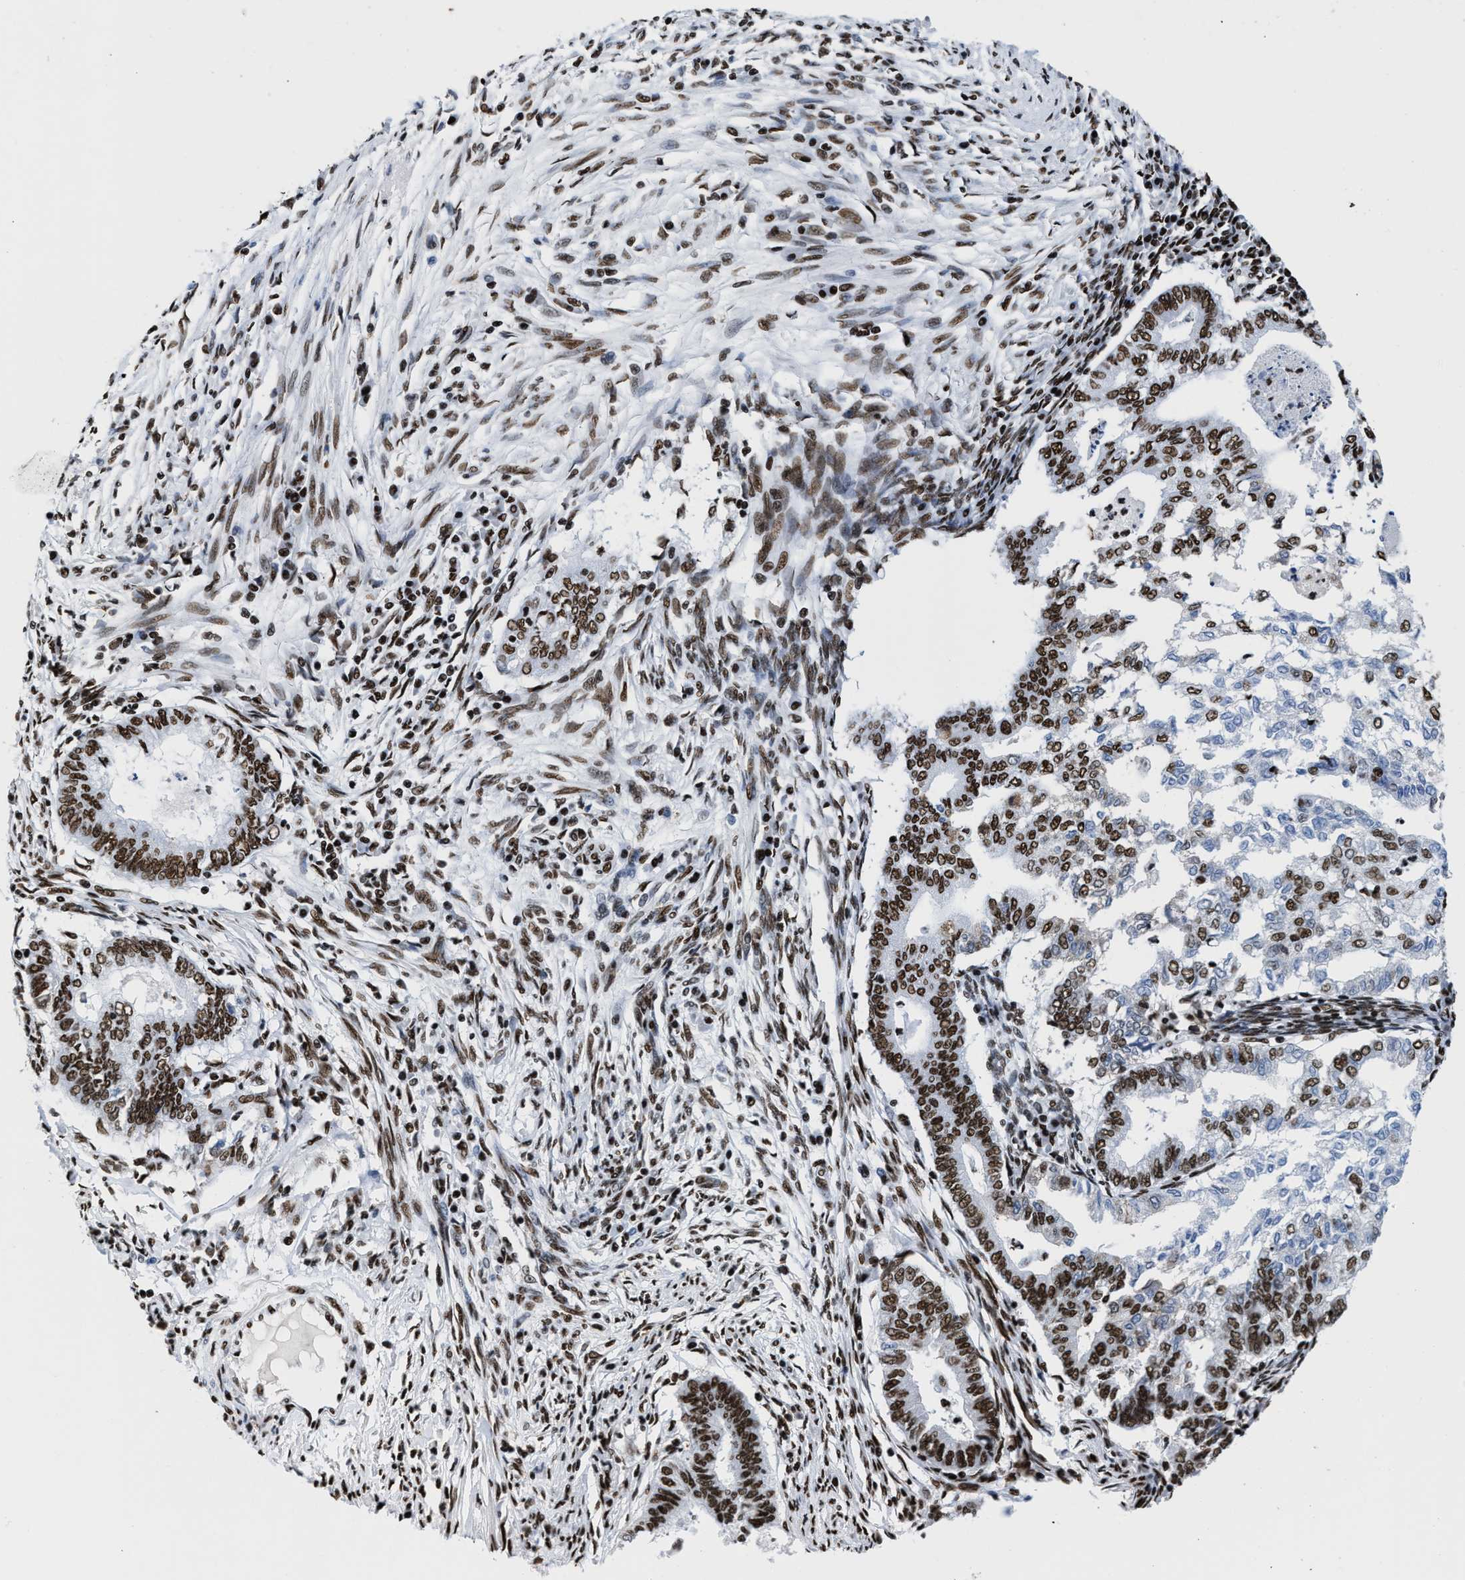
{"staining": {"intensity": "strong", "quantity": "25%-75%", "location": "nuclear"}, "tissue": "endometrial cancer", "cell_type": "Tumor cells", "image_type": "cancer", "snomed": [{"axis": "morphology", "description": "Polyp, NOS"}, {"axis": "morphology", "description": "Adenocarcinoma, NOS"}, {"axis": "morphology", "description": "Adenoma, NOS"}, {"axis": "topography", "description": "Endometrium"}], "caption": "Human endometrial cancer (adenoma) stained with a brown dye demonstrates strong nuclear positive expression in approximately 25%-75% of tumor cells.", "gene": "SMARCC2", "patient": {"sex": "female", "age": 79}}